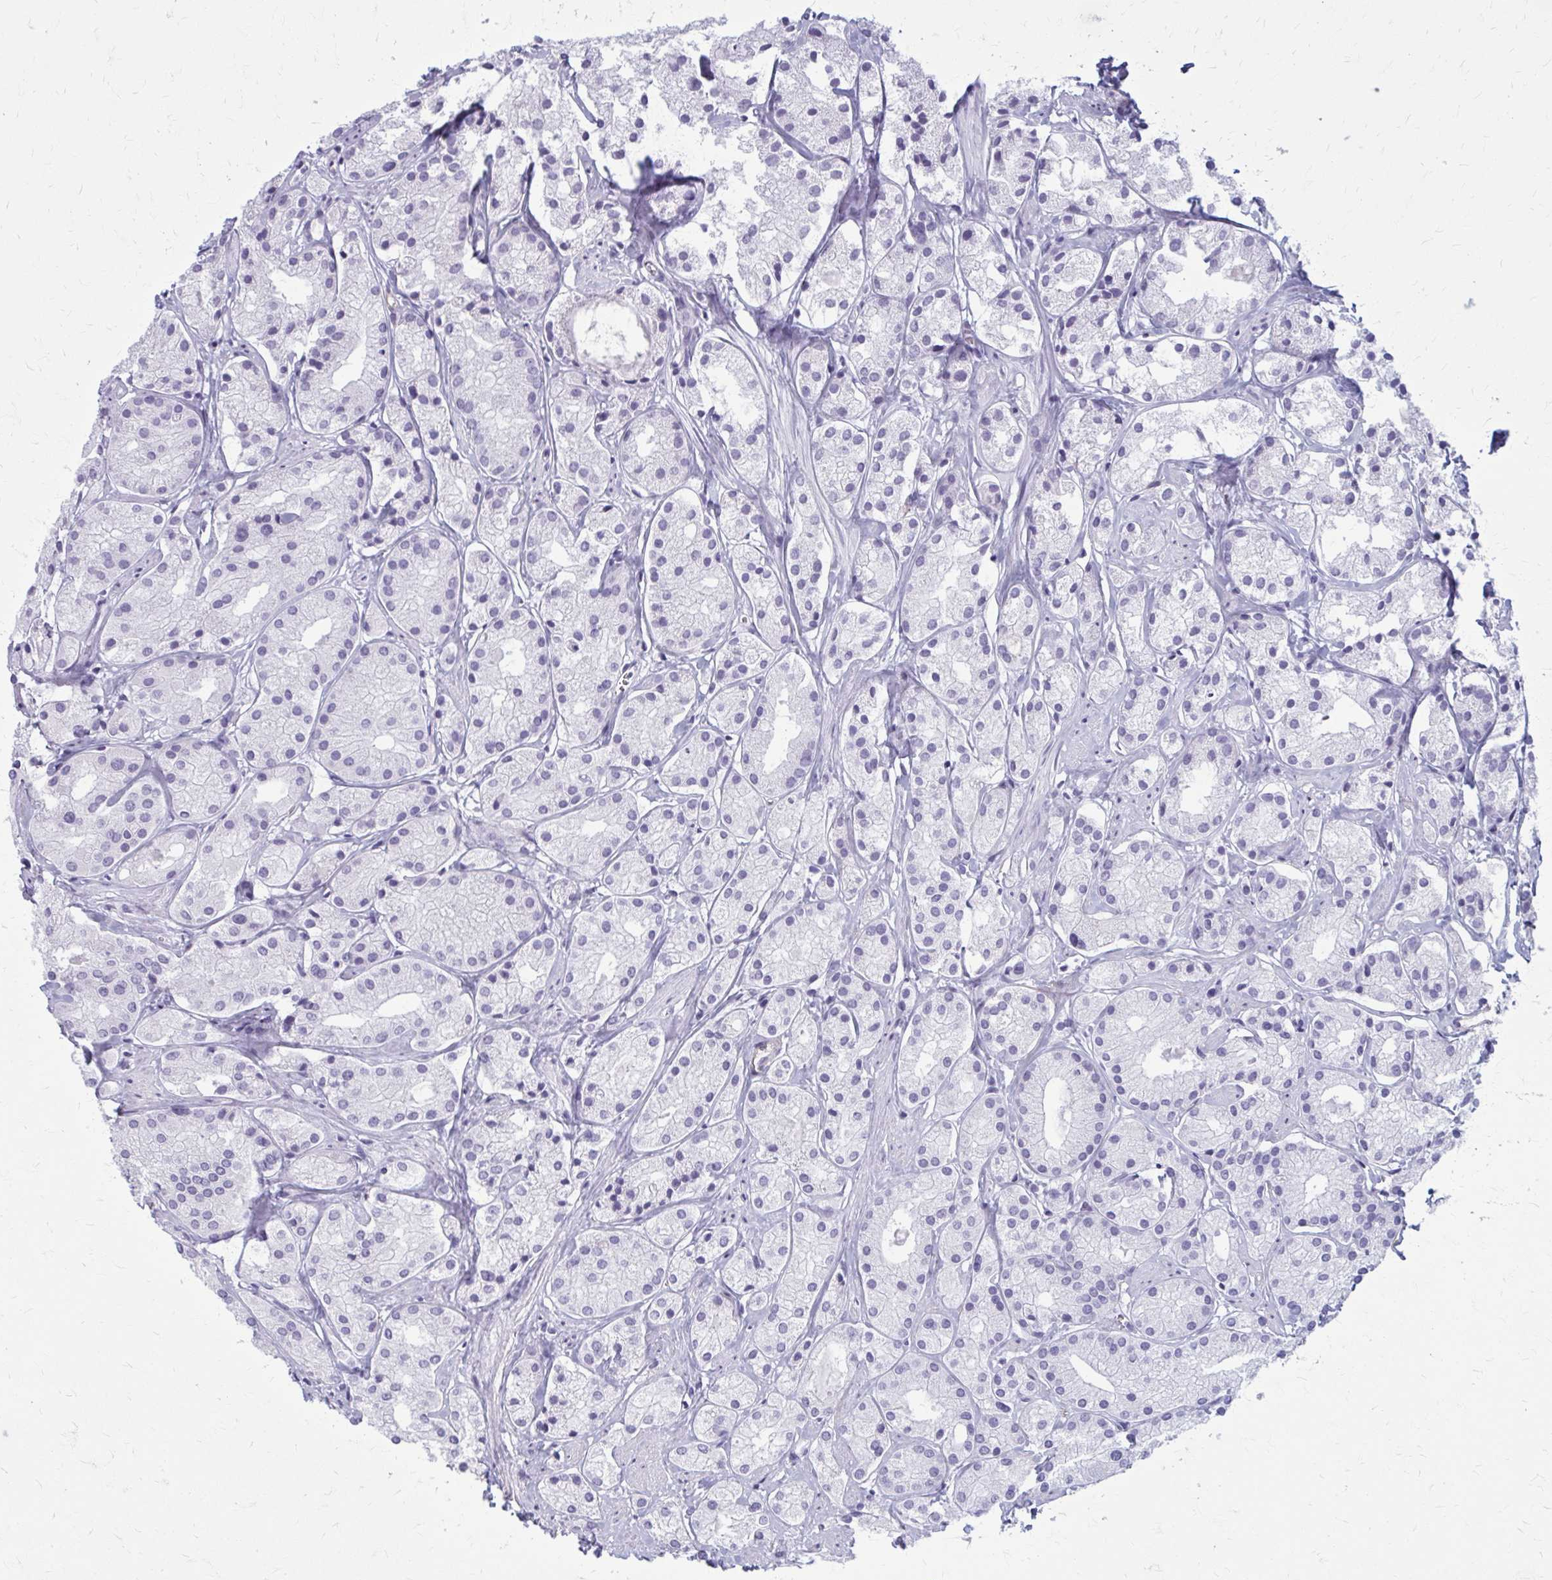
{"staining": {"intensity": "negative", "quantity": "none", "location": "none"}, "tissue": "prostate cancer", "cell_type": "Tumor cells", "image_type": "cancer", "snomed": [{"axis": "morphology", "description": "Adenocarcinoma, Low grade"}, {"axis": "topography", "description": "Prostate"}], "caption": "Tumor cells are negative for protein expression in human prostate low-grade adenocarcinoma.", "gene": "CASQ2", "patient": {"sex": "male", "age": 69}}